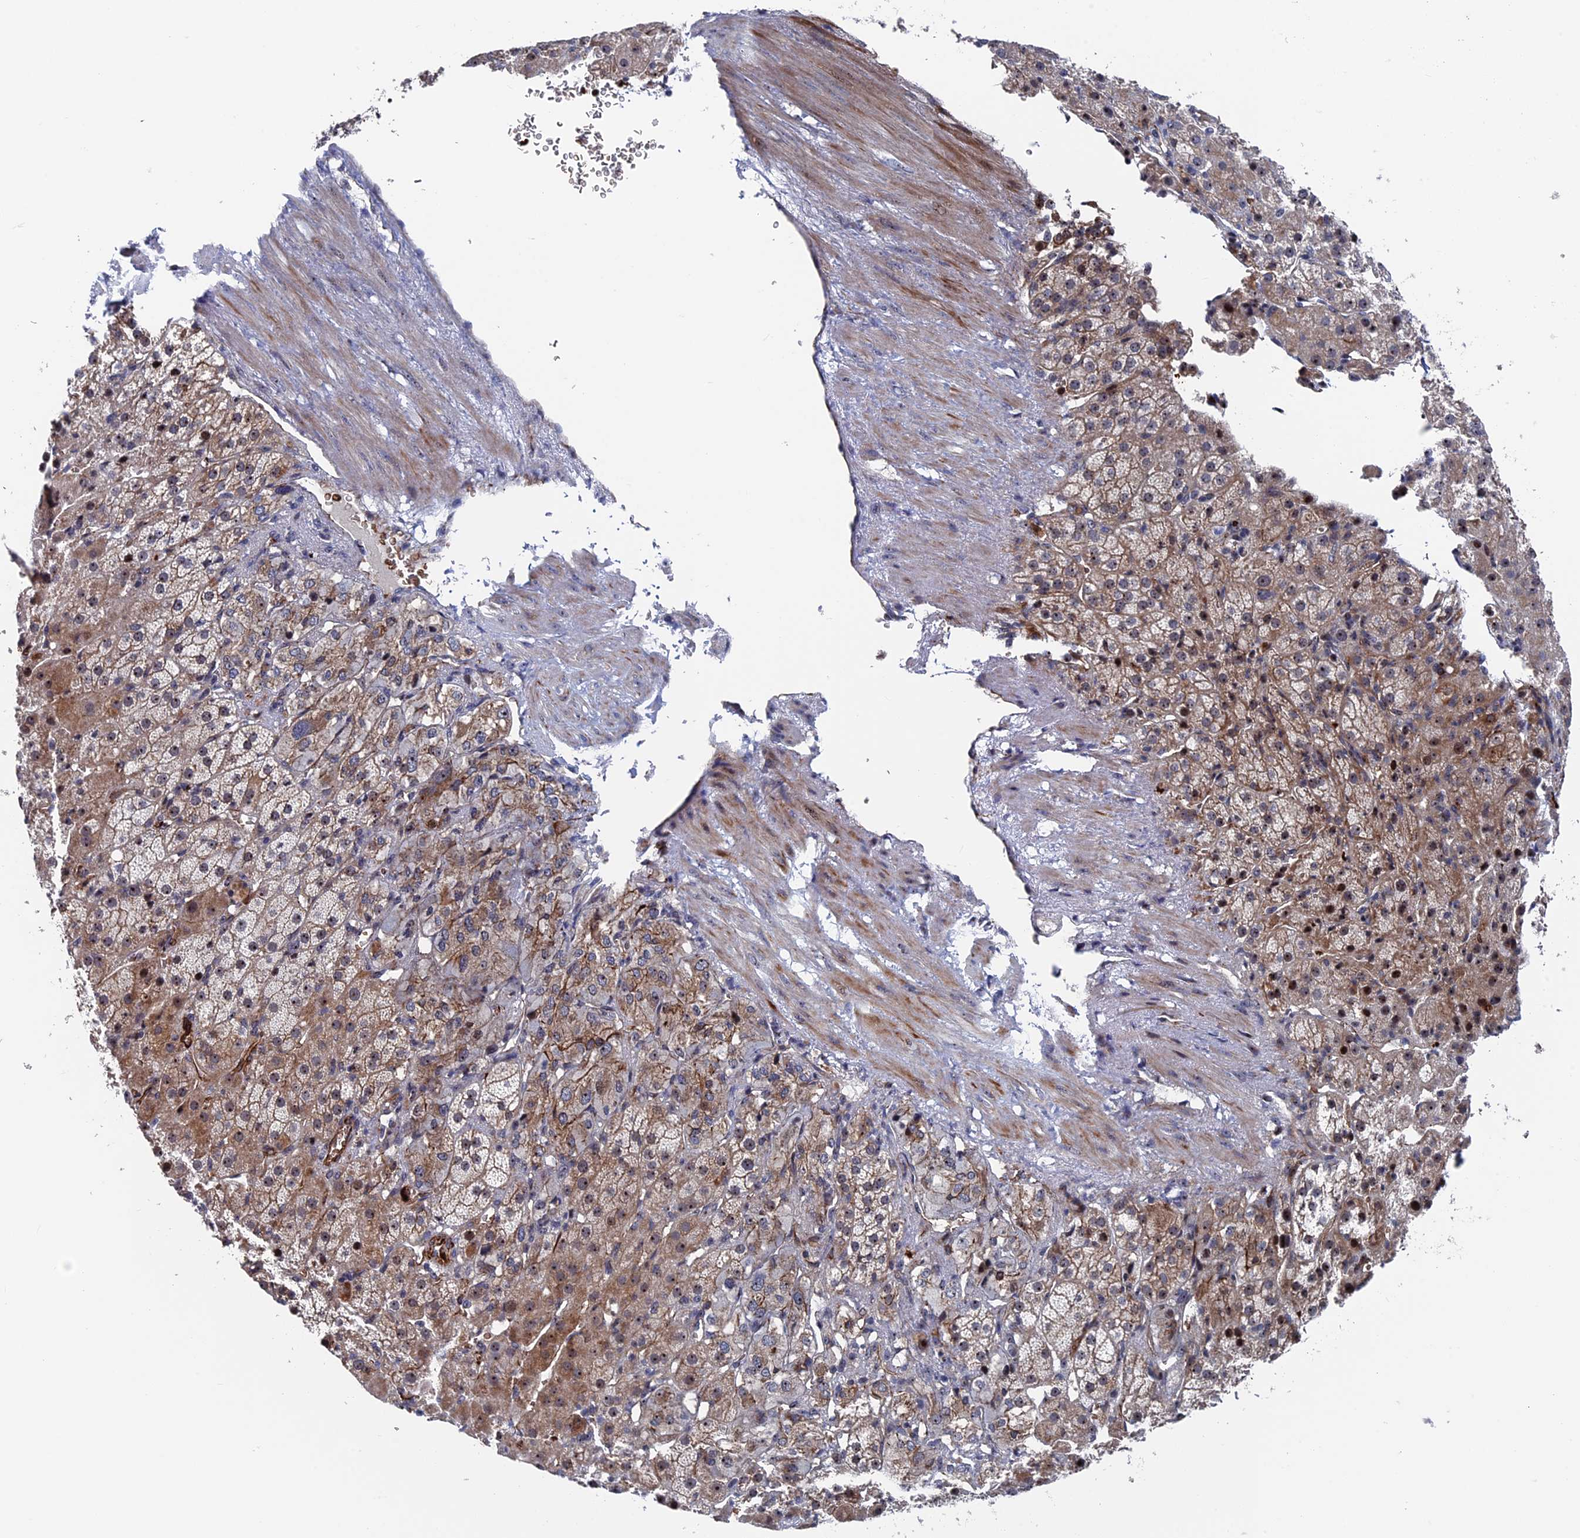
{"staining": {"intensity": "moderate", "quantity": "25%-75%", "location": "cytoplasmic/membranous,nuclear"}, "tissue": "adrenal gland", "cell_type": "Glandular cells", "image_type": "normal", "snomed": [{"axis": "morphology", "description": "Normal tissue, NOS"}, {"axis": "topography", "description": "Adrenal gland"}], "caption": "Moderate cytoplasmic/membranous,nuclear expression for a protein is seen in approximately 25%-75% of glandular cells of benign adrenal gland using immunohistochemistry.", "gene": "EXOSC9", "patient": {"sex": "female", "age": 57}}